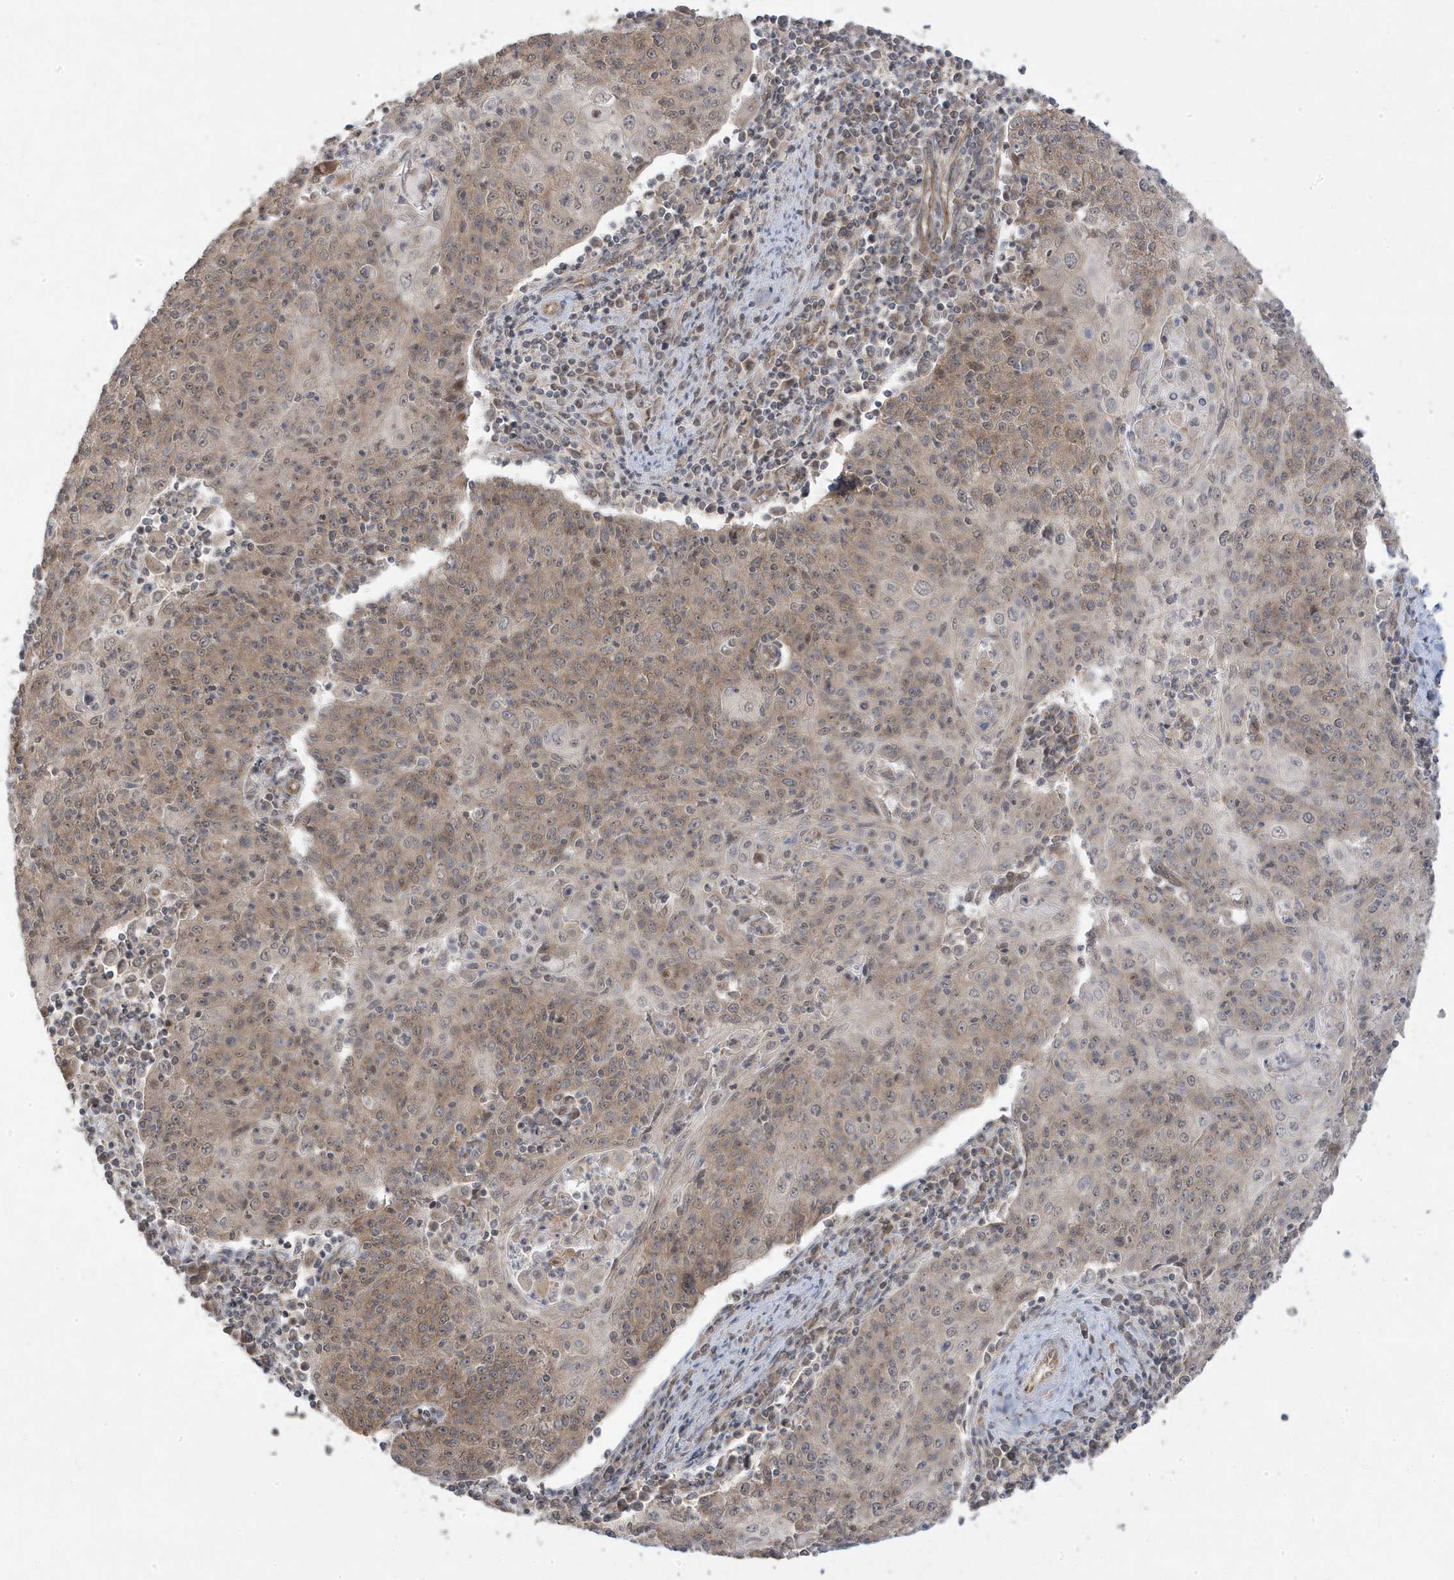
{"staining": {"intensity": "weak", "quantity": ">75%", "location": "cytoplasmic/membranous"}, "tissue": "cervical cancer", "cell_type": "Tumor cells", "image_type": "cancer", "snomed": [{"axis": "morphology", "description": "Squamous cell carcinoma, NOS"}, {"axis": "topography", "description": "Cervix"}], "caption": "Immunohistochemical staining of human squamous cell carcinoma (cervical) reveals low levels of weak cytoplasmic/membranous positivity in approximately >75% of tumor cells. The staining was performed using DAB (3,3'-diaminobenzidine), with brown indicating positive protein expression. Nuclei are stained blue with hematoxylin.", "gene": "DNAJC12", "patient": {"sex": "female", "age": 48}}